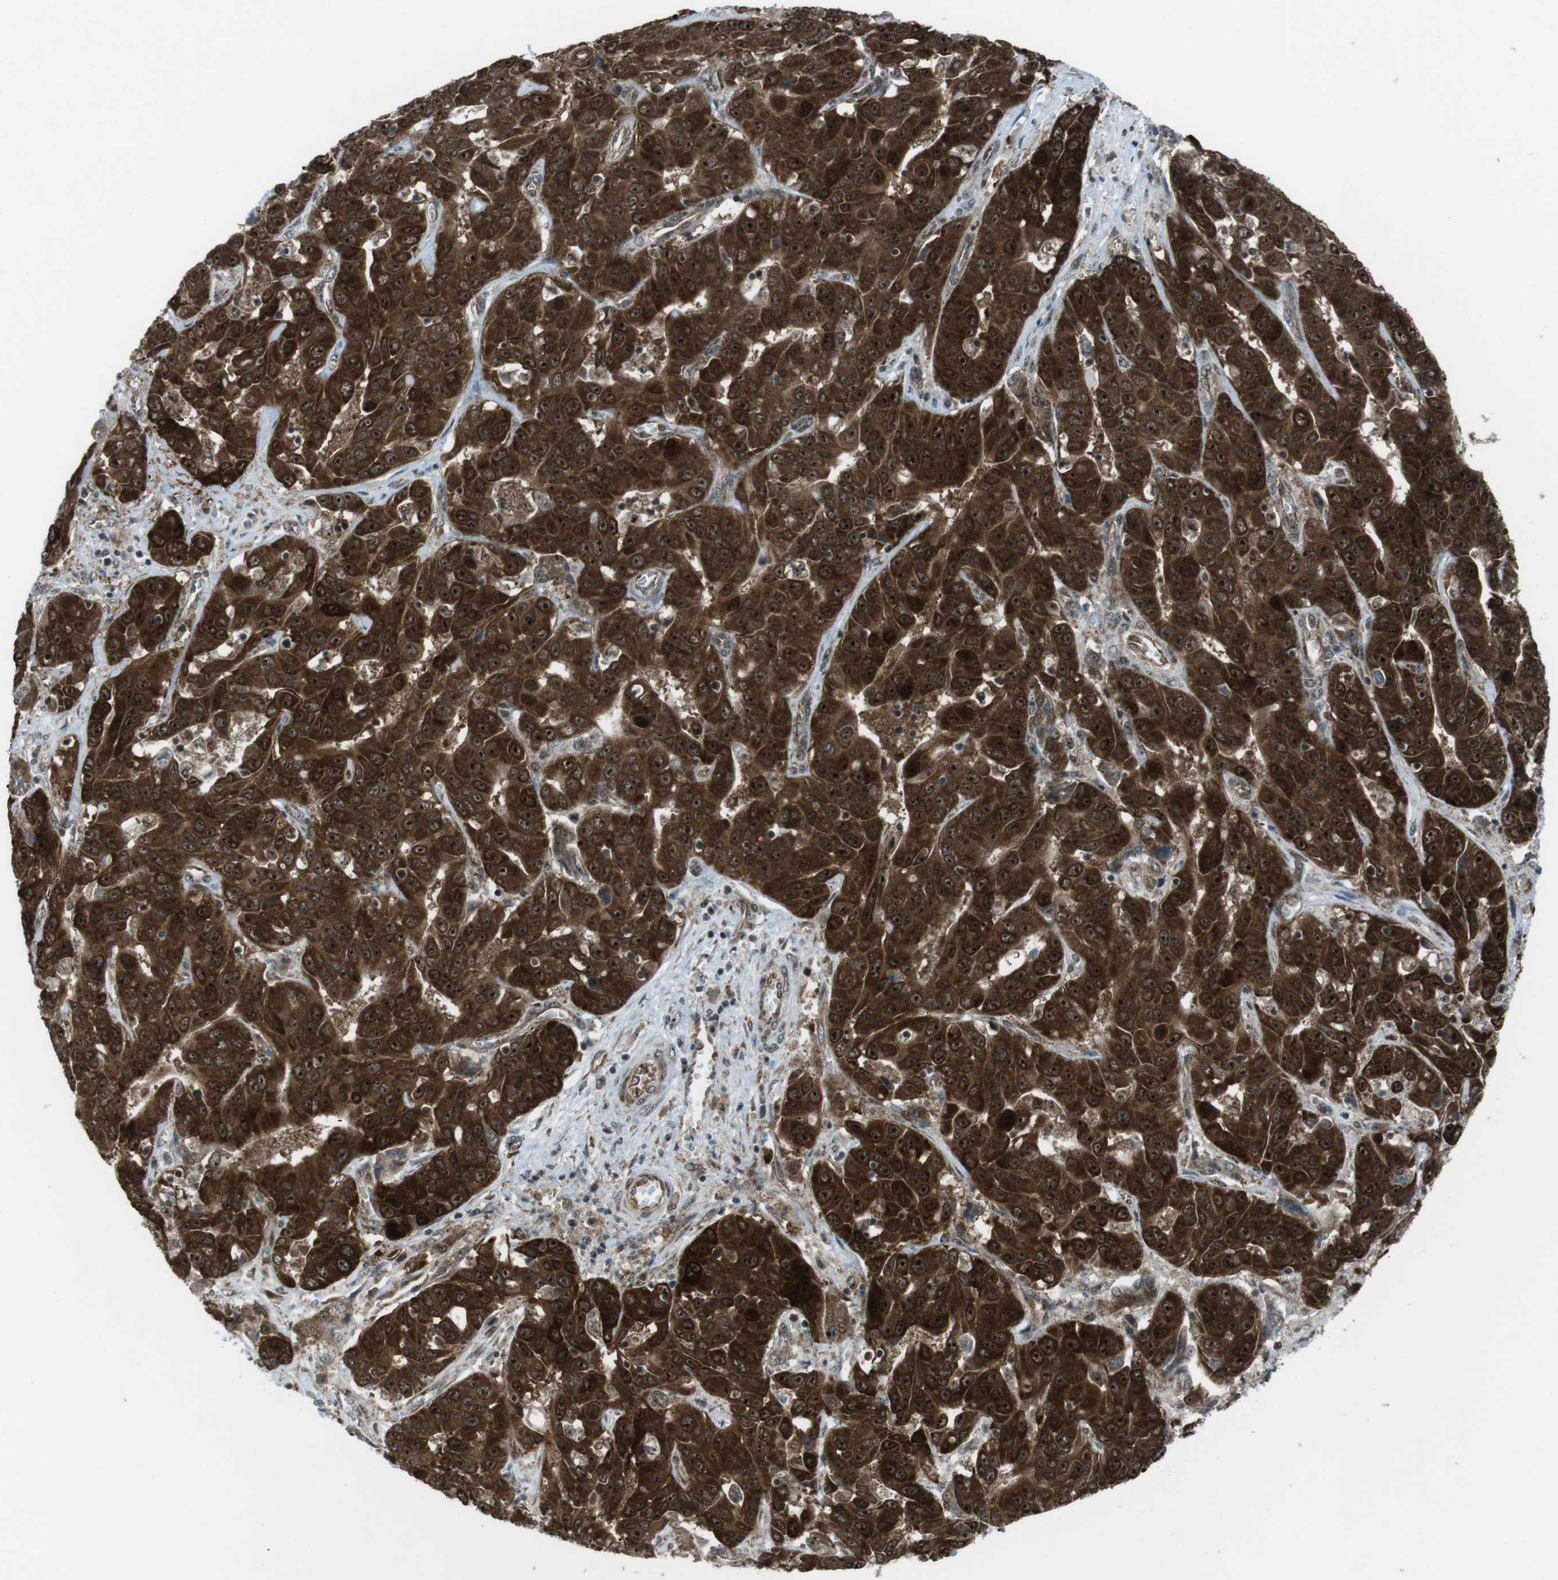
{"staining": {"intensity": "strong", "quantity": ">75%", "location": "cytoplasmic/membranous,nuclear"}, "tissue": "liver cancer", "cell_type": "Tumor cells", "image_type": "cancer", "snomed": [{"axis": "morphology", "description": "Cholangiocarcinoma"}, {"axis": "topography", "description": "Liver"}], "caption": "Liver cancer stained with a protein marker exhibits strong staining in tumor cells.", "gene": "CSNK1D", "patient": {"sex": "female", "age": 52}}